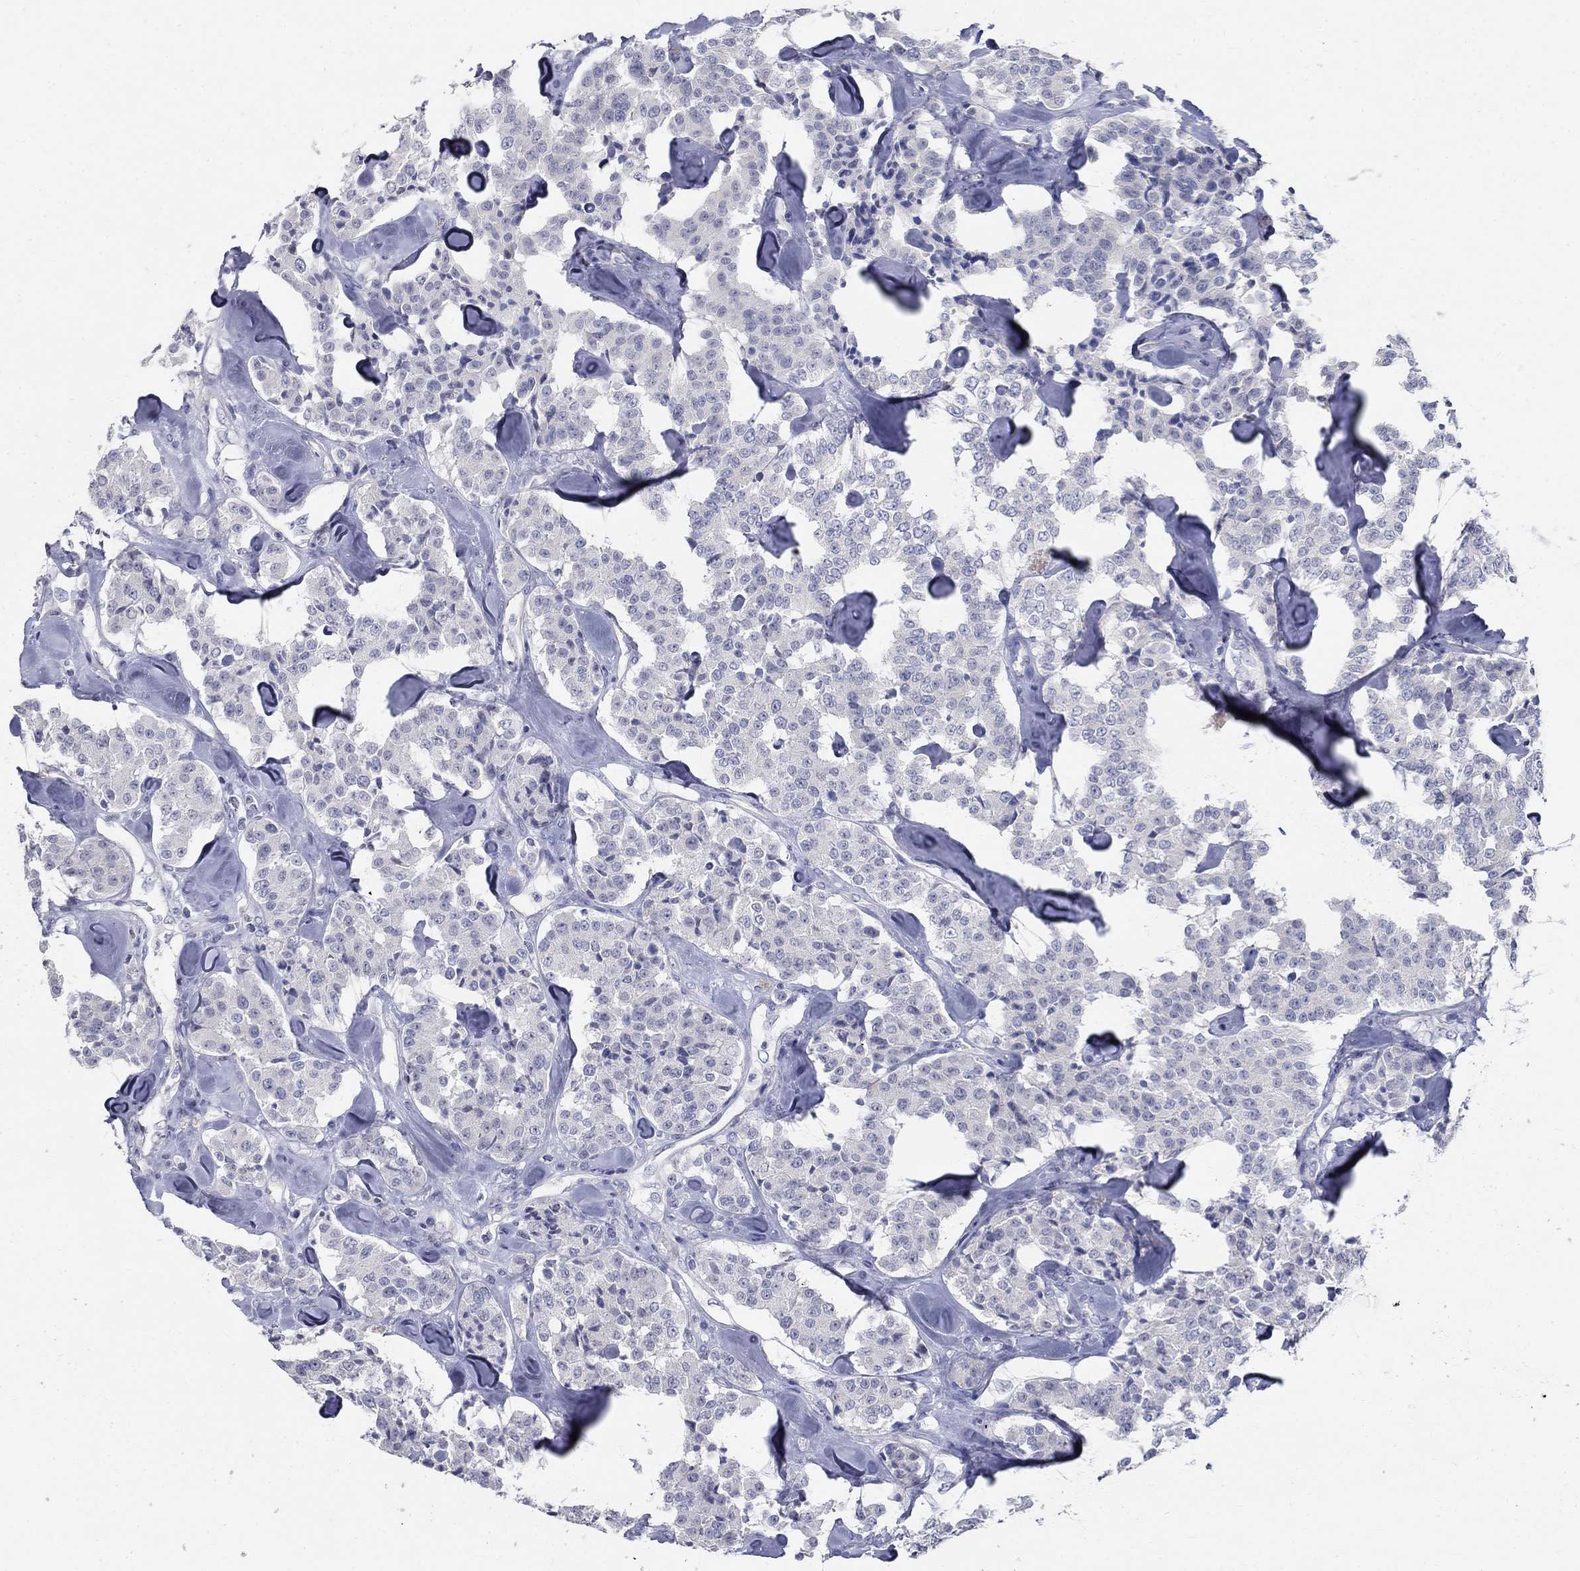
{"staining": {"intensity": "negative", "quantity": "none", "location": "none"}, "tissue": "carcinoid", "cell_type": "Tumor cells", "image_type": "cancer", "snomed": [{"axis": "morphology", "description": "Carcinoid, malignant, NOS"}, {"axis": "topography", "description": "Pancreas"}], "caption": "Tumor cells show no significant protein positivity in carcinoid. The staining is performed using DAB (3,3'-diaminobenzidine) brown chromogen with nuclei counter-stained in using hematoxylin.", "gene": "GUCA1A", "patient": {"sex": "male", "age": 41}}